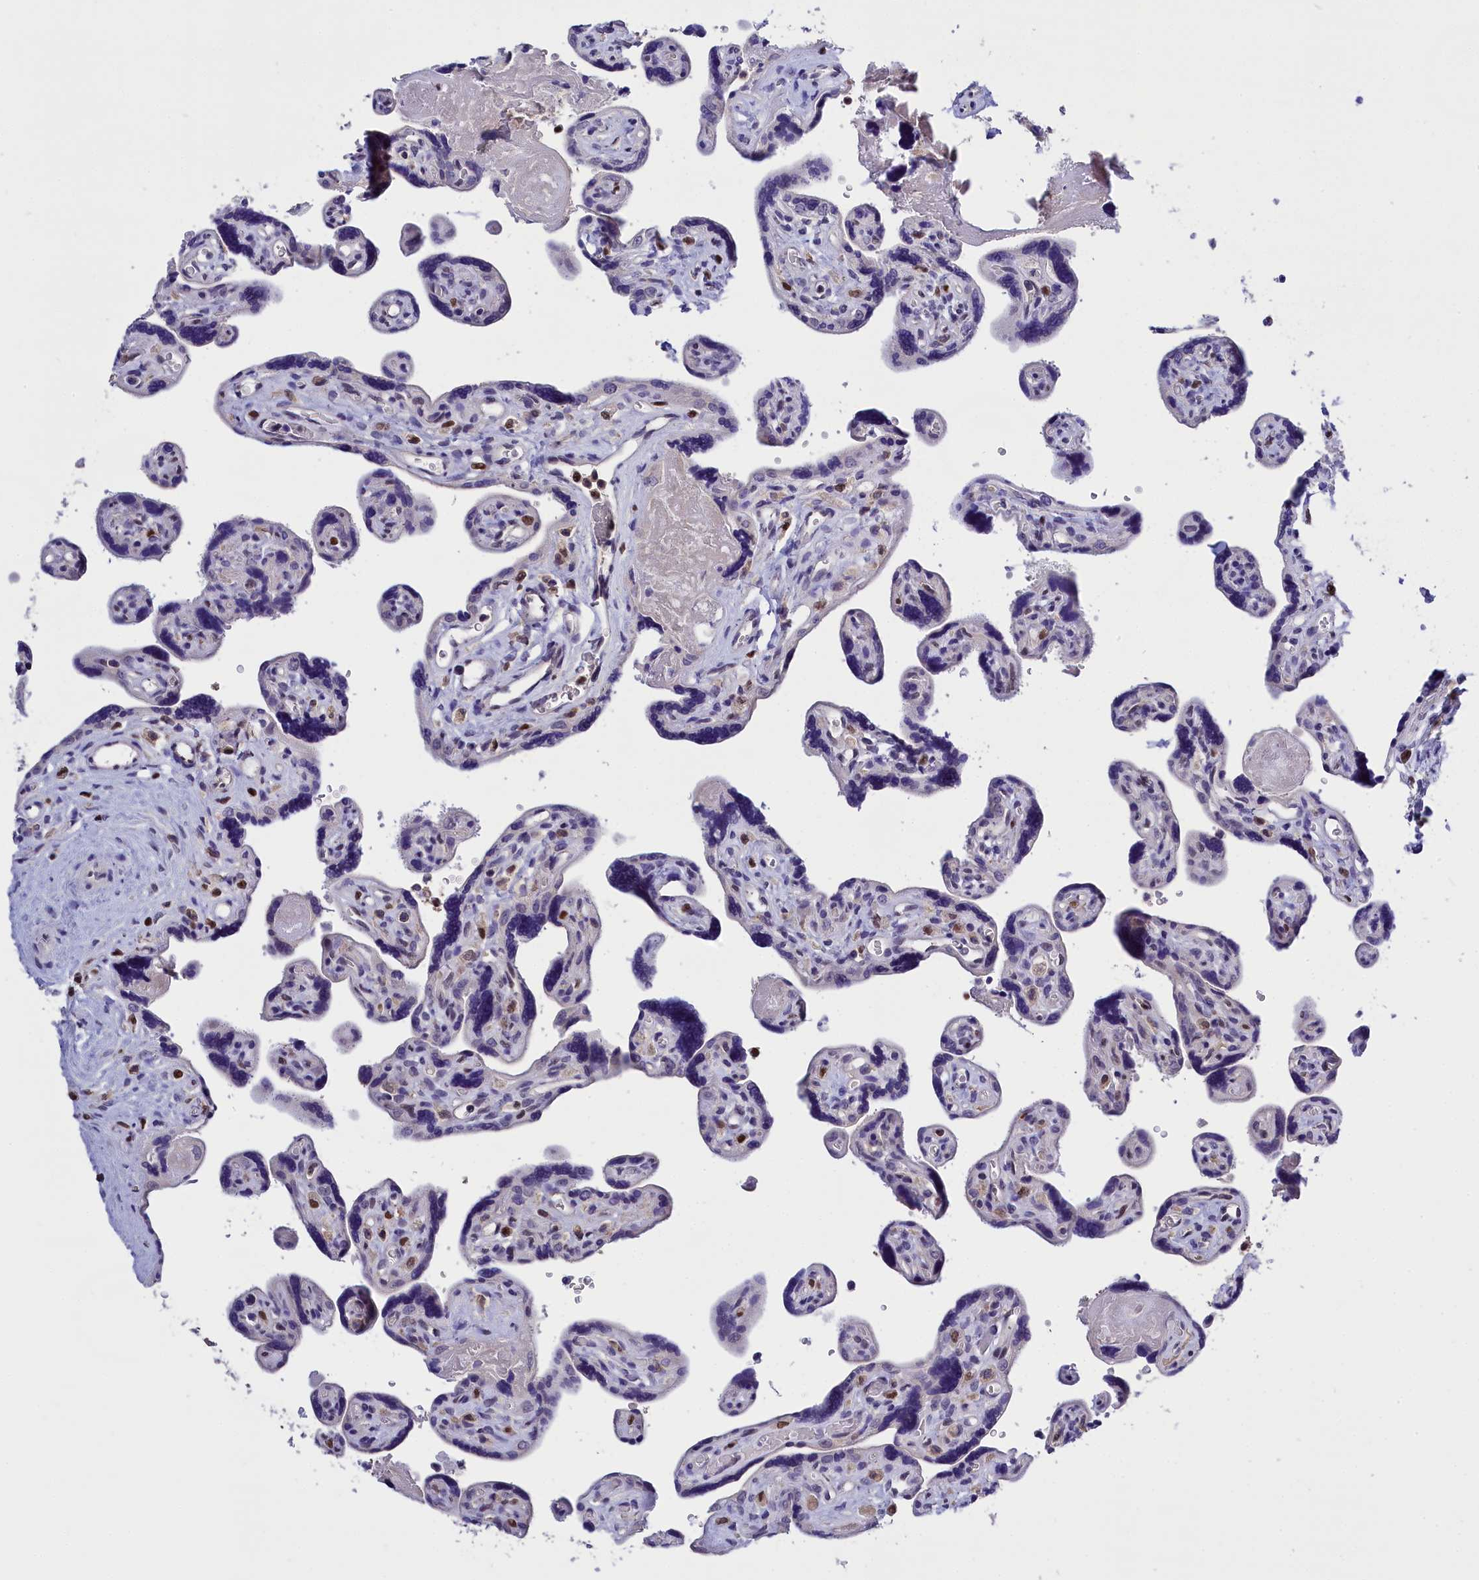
{"staining": {"intensity": "negative", "quantity": "none", "location": "none"}, "tissue": "placenta", "cell_type": "Trophoblastic cells", "image_type": "normal", "snomed": [{"axis": "morphology", "description": "Normal tissue, NOS"}, {"axis": "topography", "description": "Placenta"}], "caption": "An IHC histopathology image of benign placenta is shown. There is no staining in trophoblastic cells of placenta.", "gene": "BTBD9", "patient": {"sex": "female", "age": 39}}